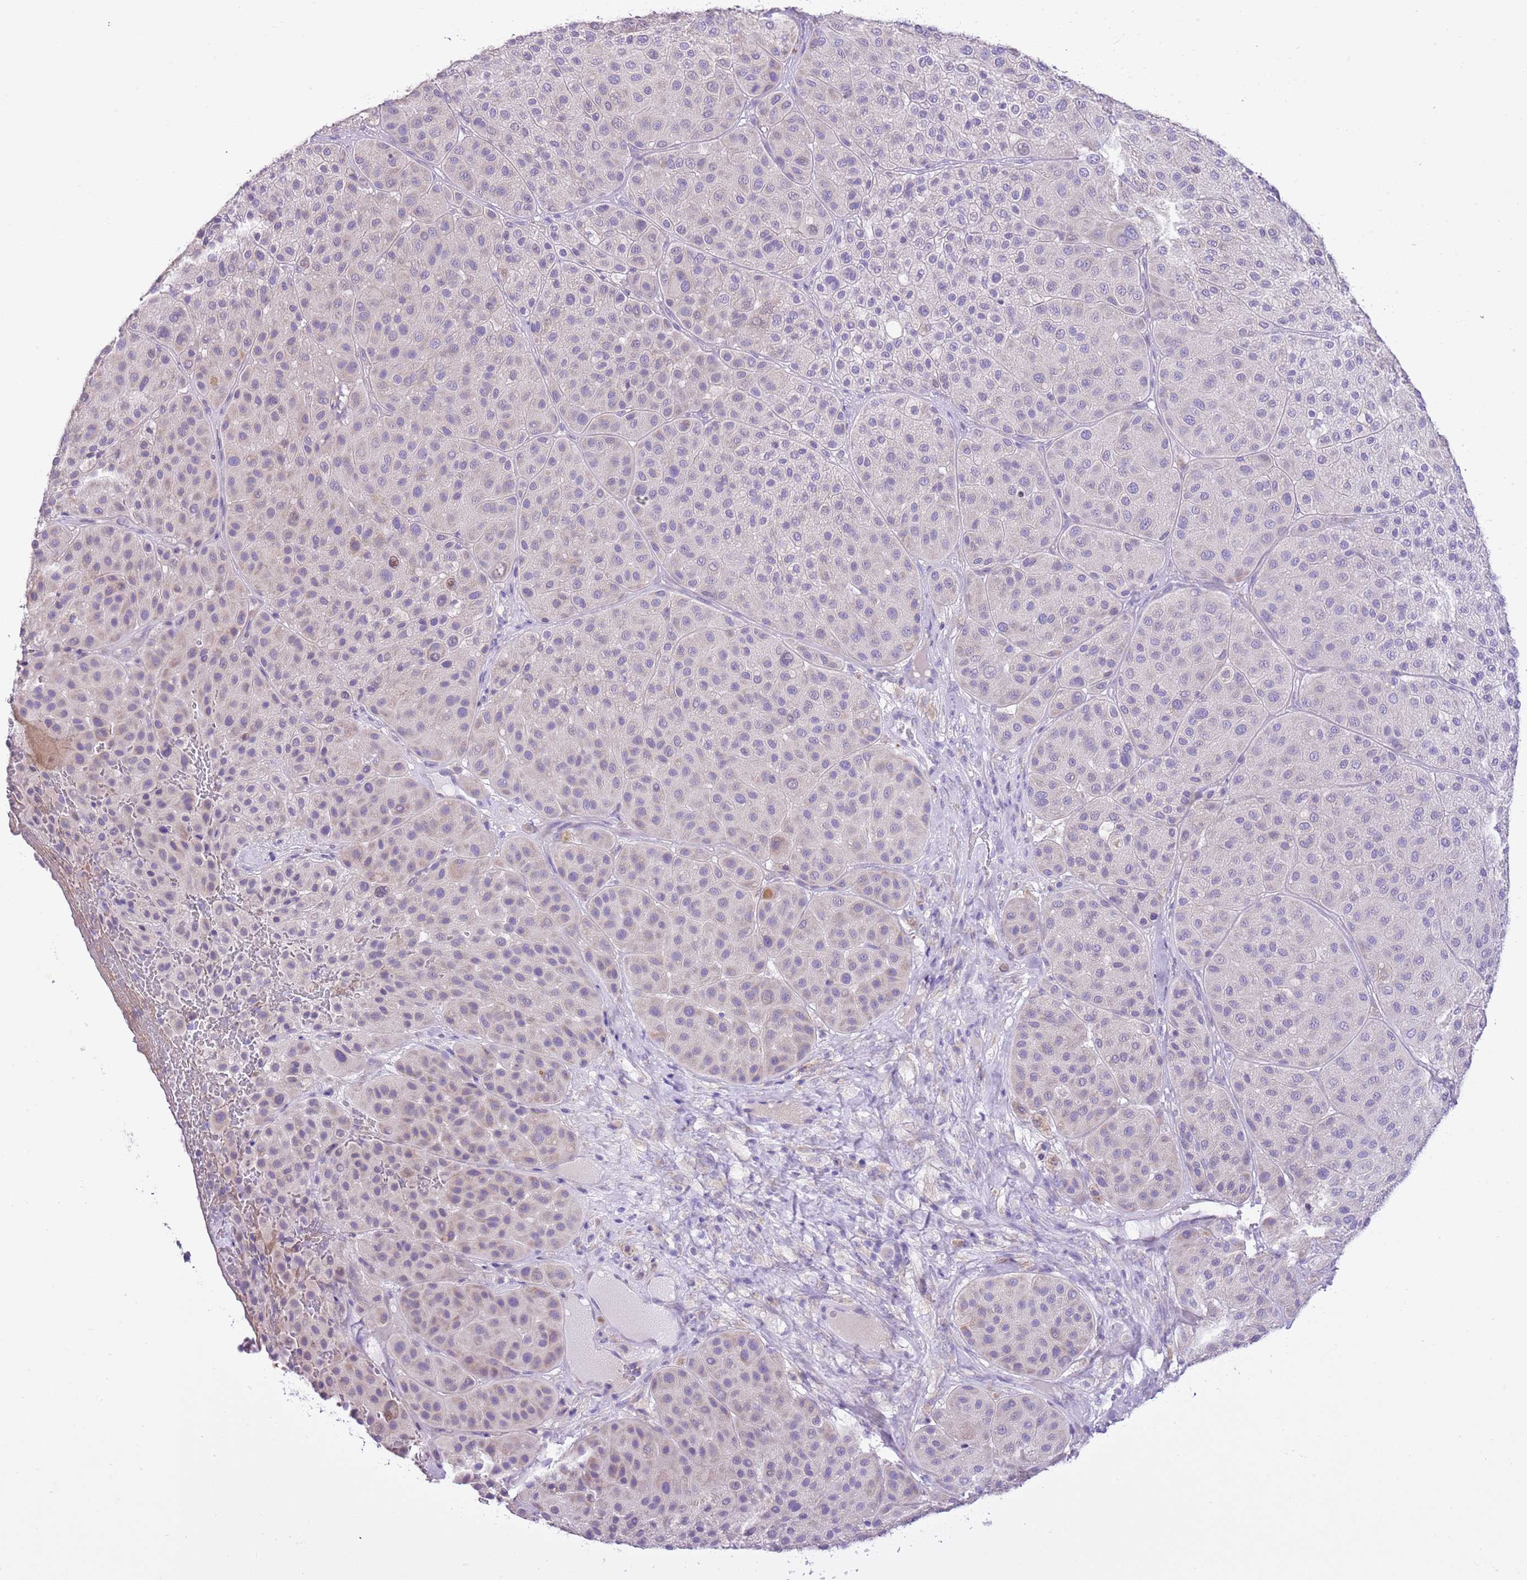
{"staining": {"intensity": "weak", "quantity": "<25%", "location": "cytoplasmic/membranous"}, "tissue": "melanoma", "cell_type": "Tumor cells", "image_type": "cancer", "snomed": [{"axis": "morphology", "description": "Malignant melanoma, Metastatic site"}, {"axis": "topography", "description": "Smooth muscle"}], "caption": "Immunohistochemistry (IHC) micrograph of melanoma stained for a protein (brown), which exhibits no staining in tumor cells.", "gene": "AAR2", "patient": {"sex": "male", "age": 41}}